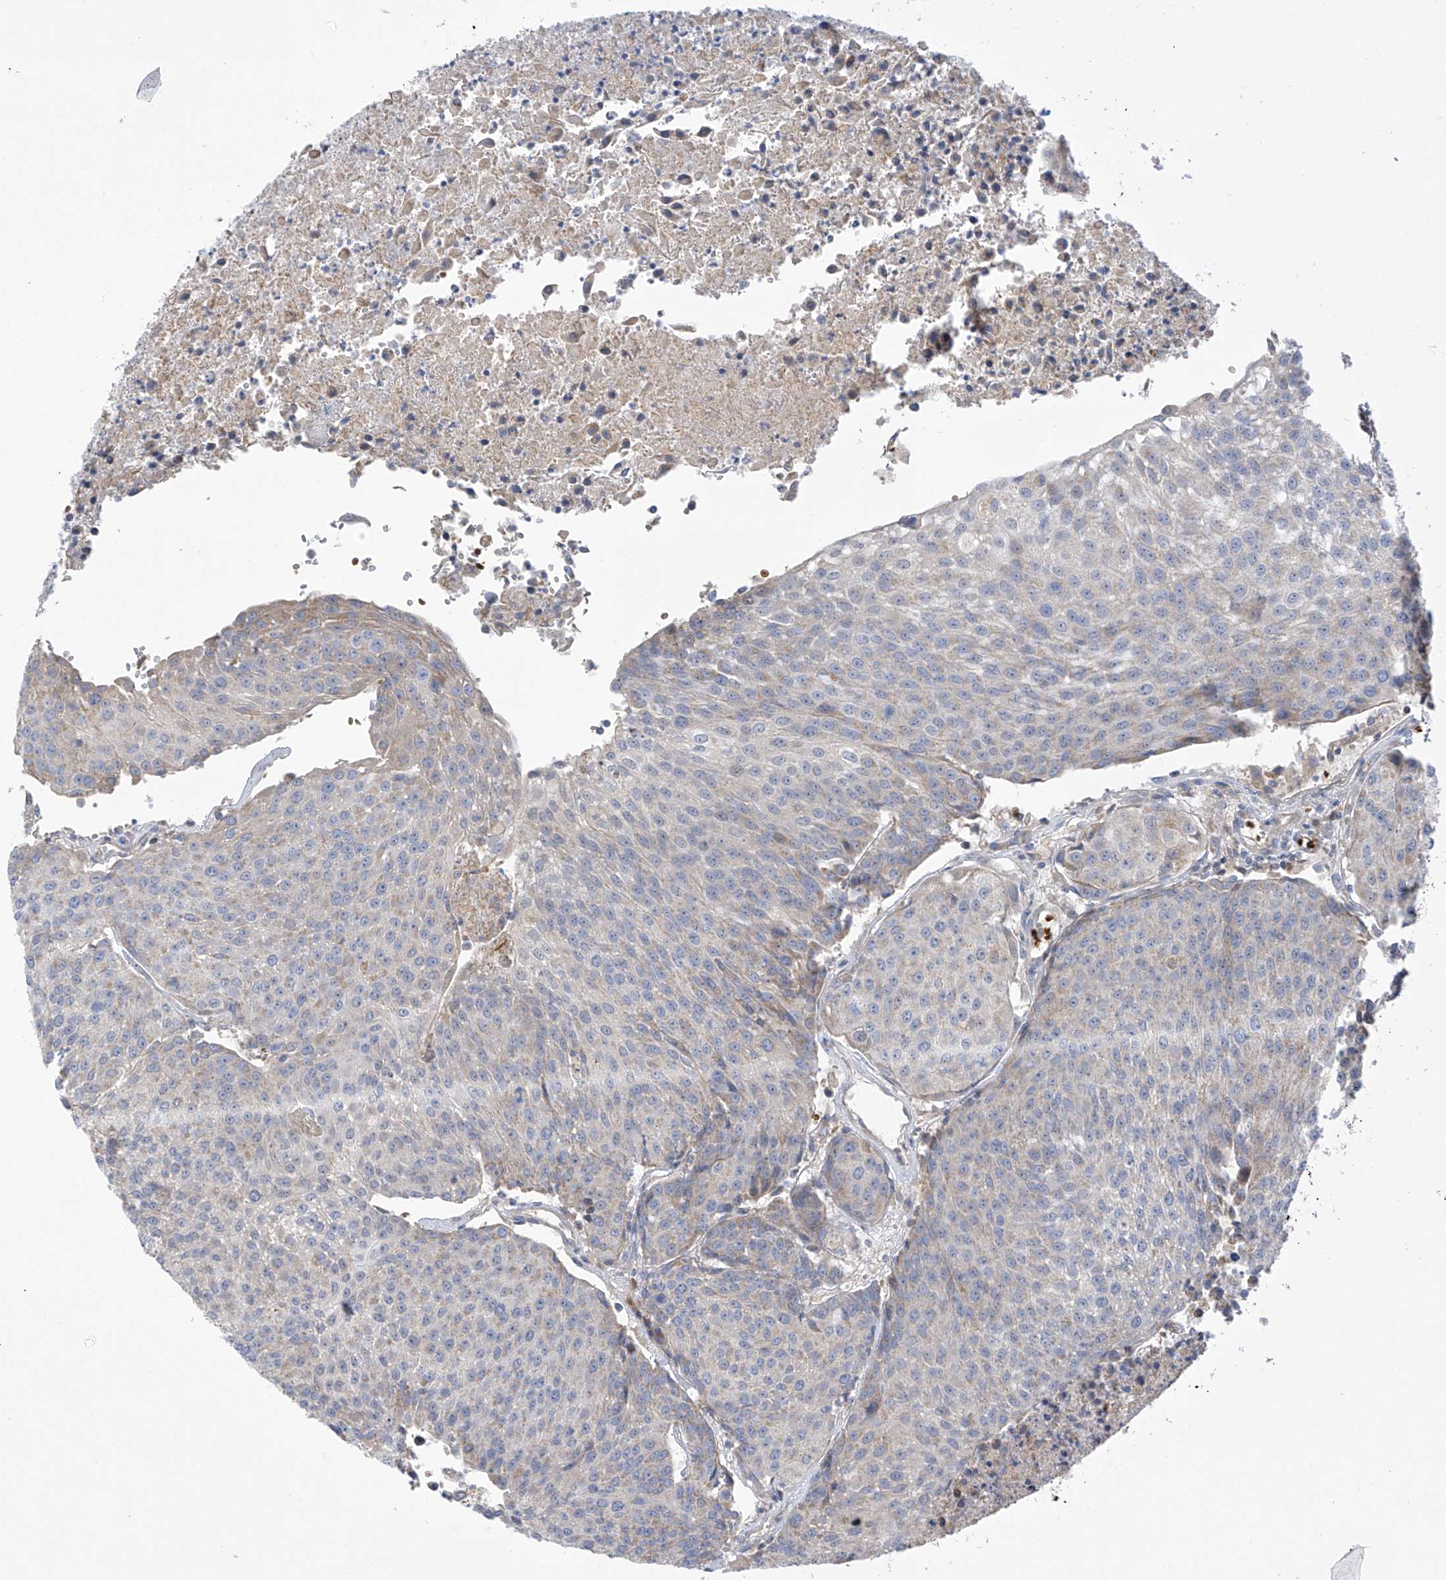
{"staining": {"intensity": "weak", "quantity": "<25%", "location": "cytoplasmic/membranous"}, "tissue": "urothelial cancer", "cell_type": "Tumor cells", "image_type": "cancer", "snomed": [{"axis": "morphology", "description": "Urothelial carcinoma, High grade"}, {"axis": "topography", "description": "Urinary bladder"}], "caption": "This is an immunohistochemistry histopathology image of human urothelial cancer. There is no expression in tumor cells.", "gene": "METTL18", "patient": {"sex": "female", "age": 85}}